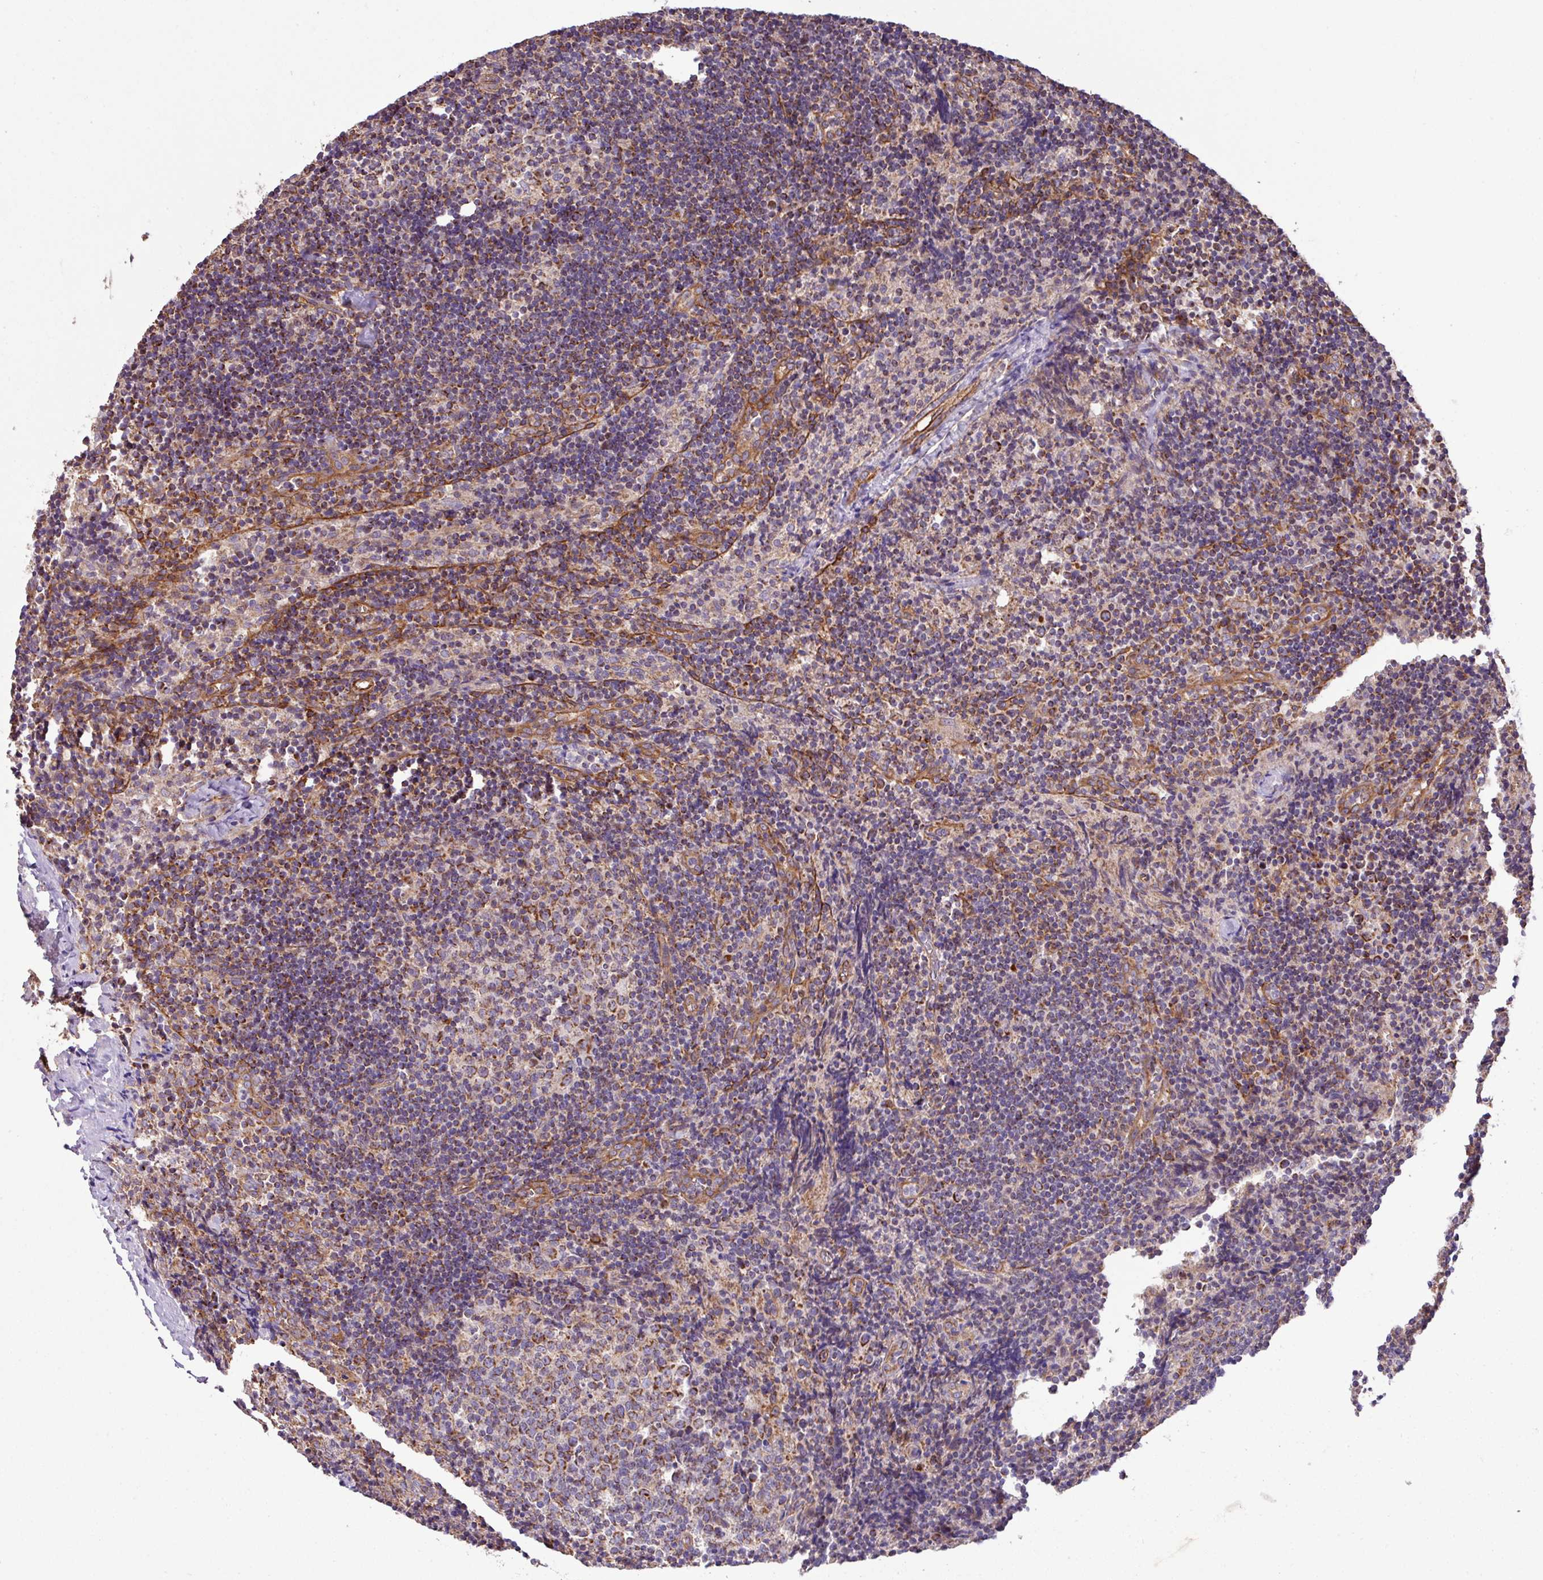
{"staining": {"intensity": "moderate", "quantity": "25%-75%", "location": "cytoplasmic/membranous"}, "tissue": "lymph node", "cell_type": "Germinal center cells", "image_type": "normal", "snomed": [{"axis": "morphology", "description": "Normal tissue, NOS"}, {"axis": "topography", "description": "Lymph node"}], "caption": "This is a micrograph of immunohistochemistry staining of unremarkable lymph node, which shows moderate staining in the cytoplasmic/membranous of germinal center cells.", "gene": "LRRC53", "patient": {"sex": "female", "age": 52}}